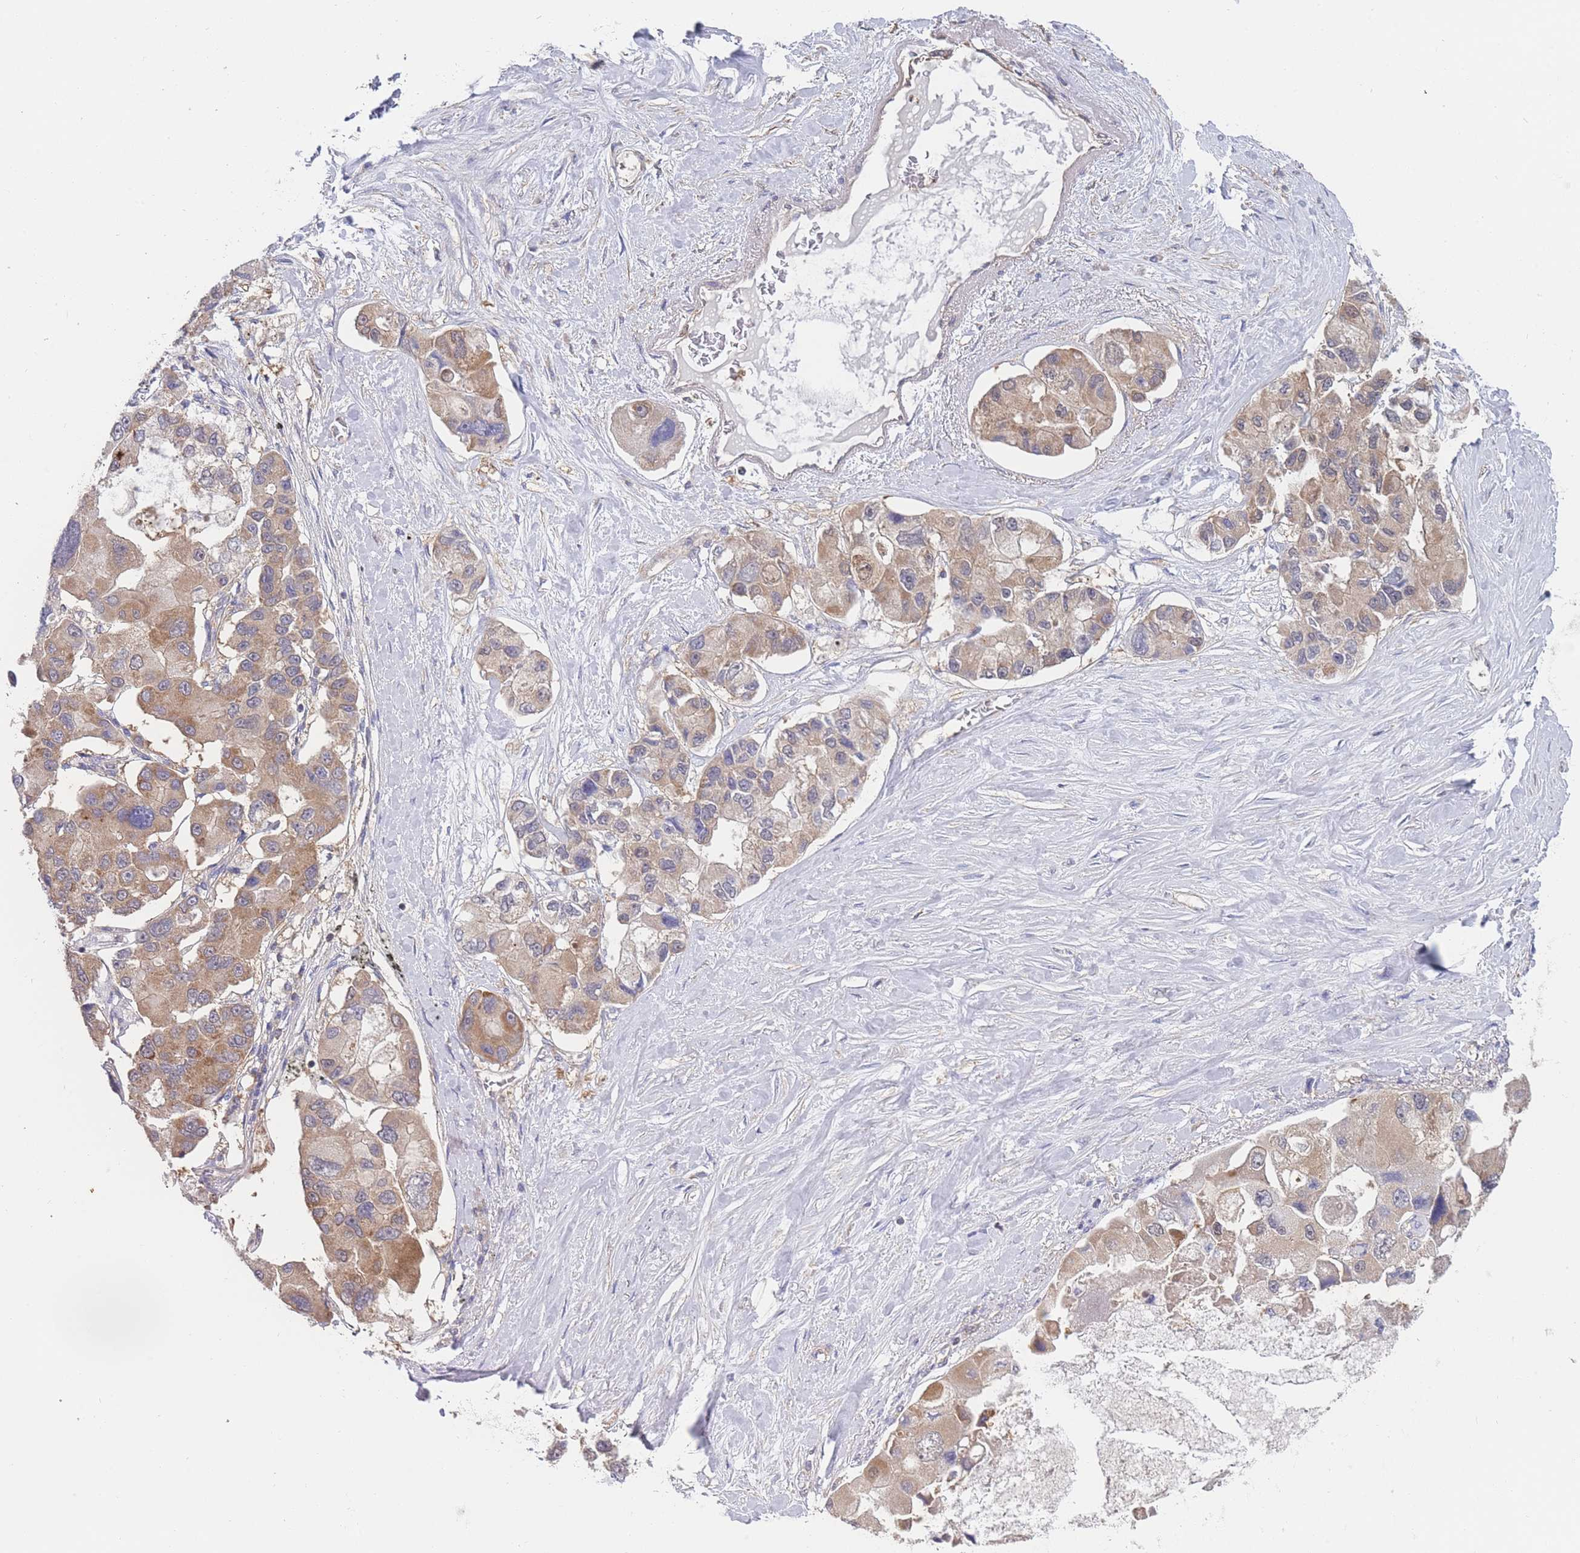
{"staining": {"intensity": "moderate", "quantity": ">75%", "location": "cytoplasmic/membranous"}, "tissue": "lung cancer", "cell_type": "Tumor cells", "image_type": "cancer", "snomed": [{"axis": "morphology", "description": "Adenocarcinoma, NOS"}, {"axis": "topography", "description": "Lung"}], "caption": "The micrograph shows staining of lung cancer (adenocarcinoma), revealing moderate cytoplasmic/membranous protein staining (brown color) within tumor cells.", "gene": "MRPS18B", "patient": {"sex": "female", "age": 54}}